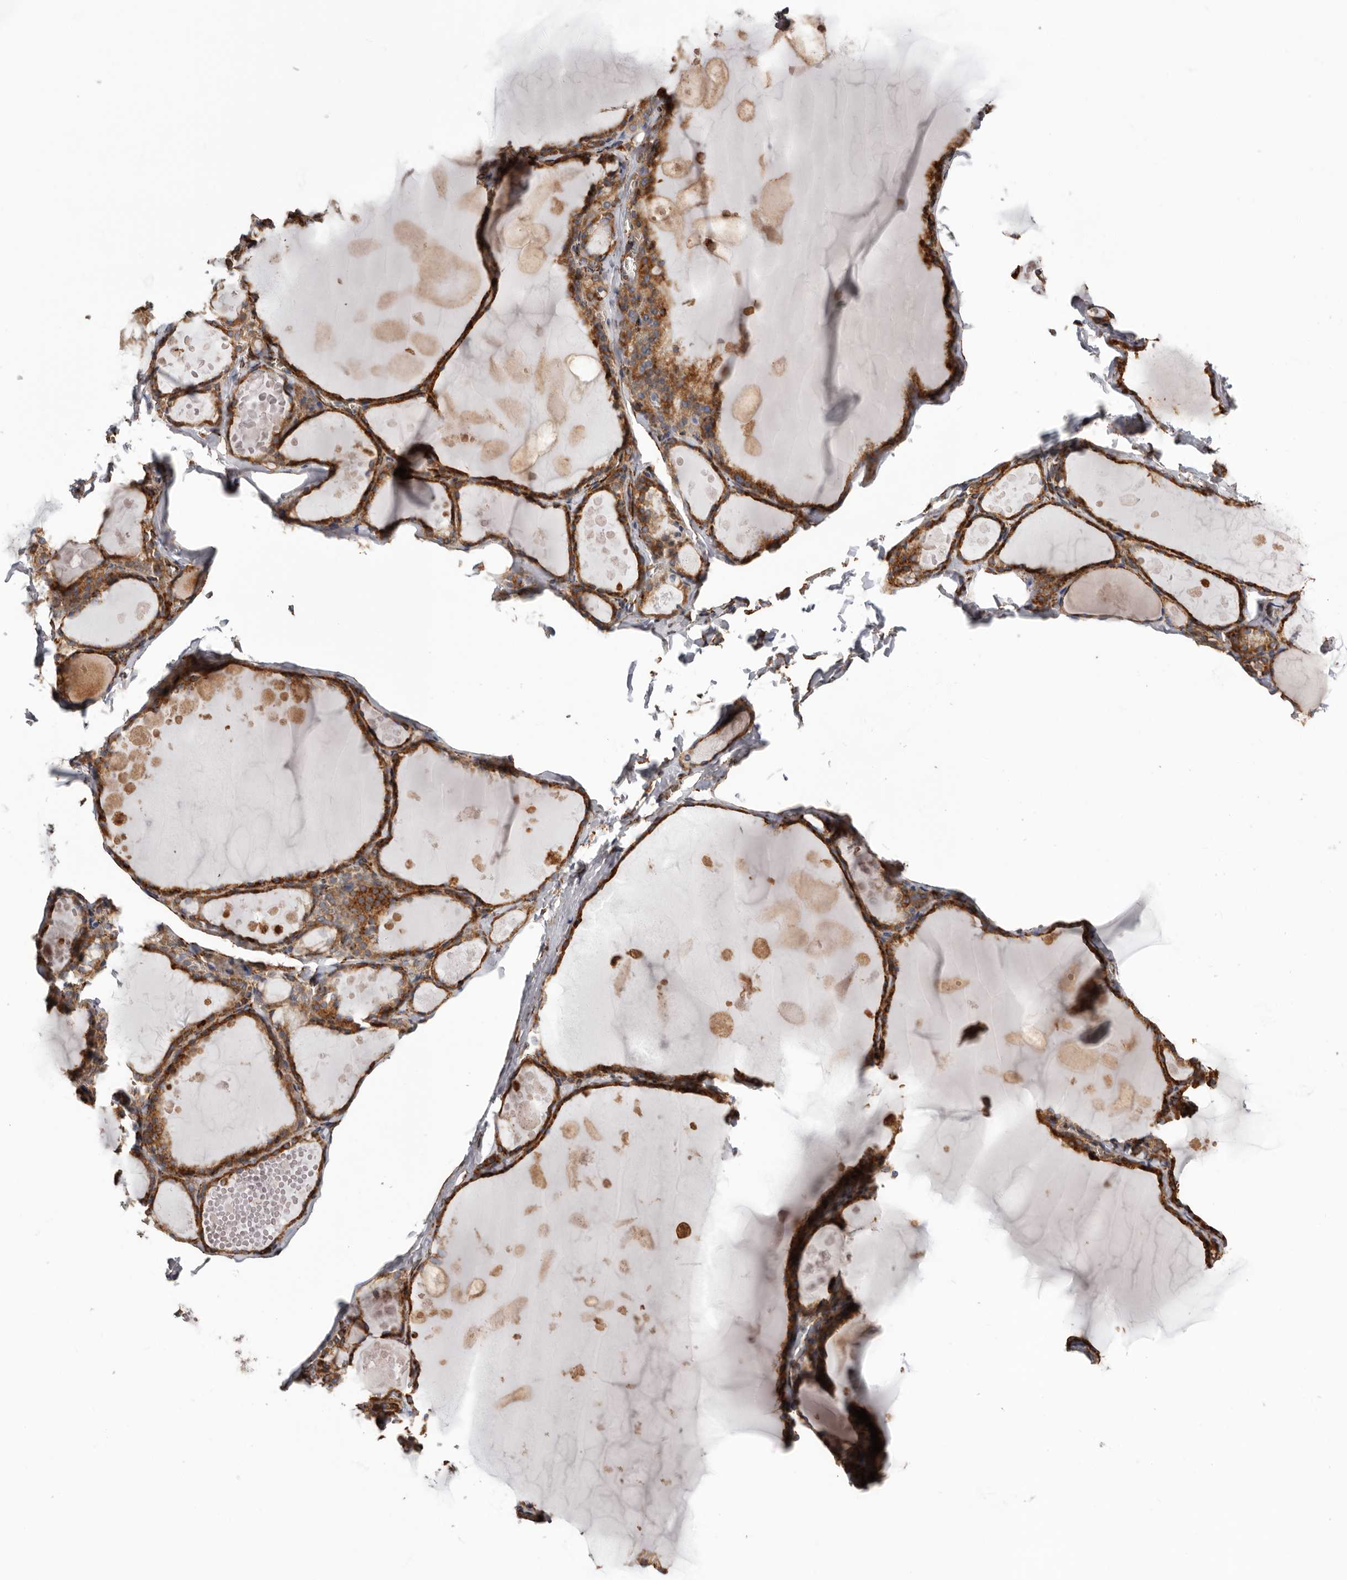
{"staining": {"intensity": "moderate", "quantity": ">75%", "location": "cytoplasmic/membranous"}, "tissue": "thyroid gland", "cell_type": "Glandular cells", "image_type": "normal", "snomed": [{"axis": "morphology", "description": "Normal tissue, NOS"}, {"axis": "topography", "description": "Thyroid gland"}], "caption": "Immunohistochemical staining of normal human thyroid gland demonstrates >75% levels of moderate cytoplasmic/membranous protein staining in about >75% of glandular cells.", "gene": "SEMA3E", "patient": {"sex": "male", "age": 56}}